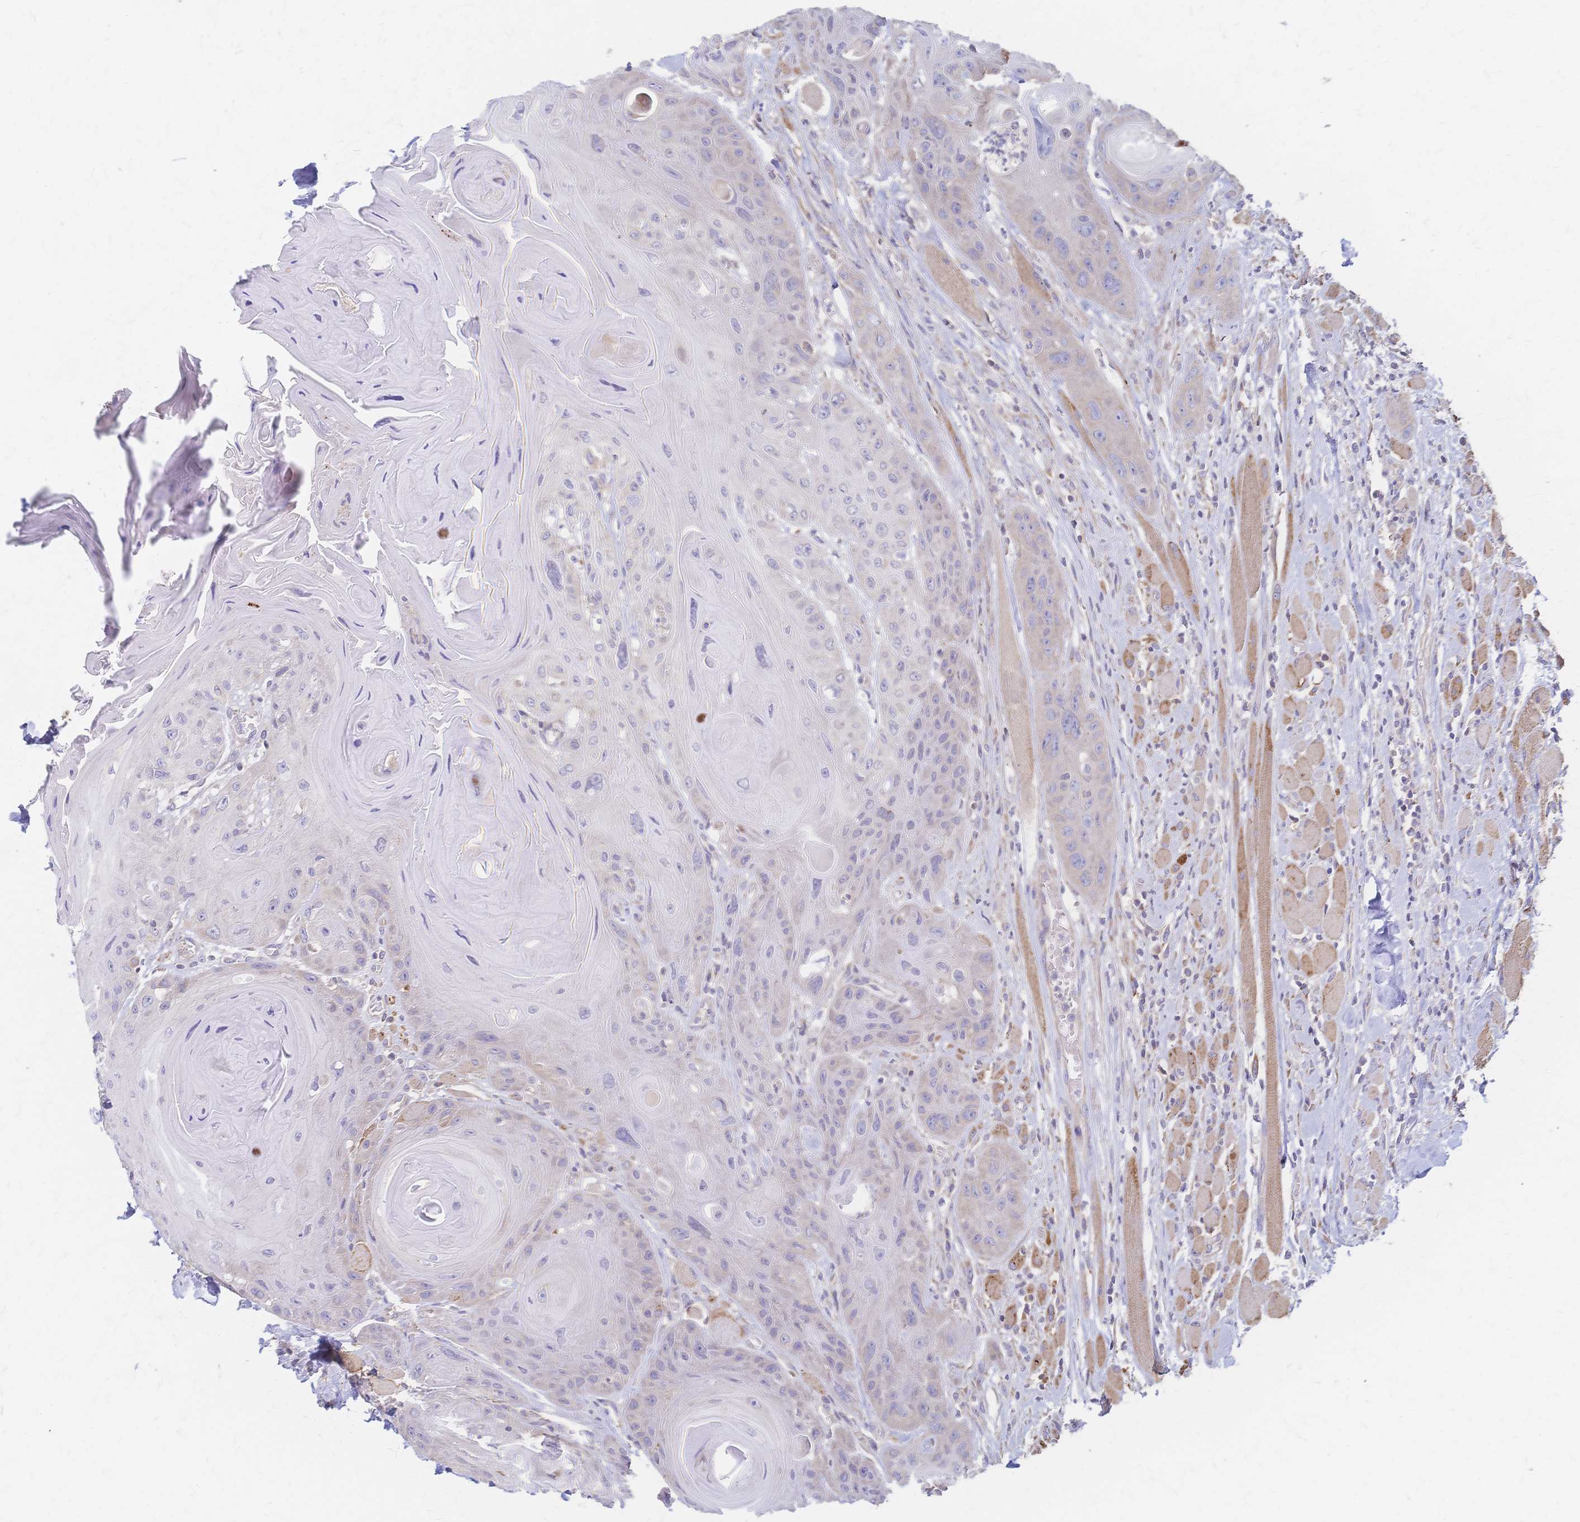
{"staining": {"intensity": "weak", "quantity": "<25%", "location": "cytoplasmic/membranous"}, "tissue": "head and neck cancer", "cell_type": "Tumor cells", "image_type": "cancer", "snomed": [{"axis": "morphology", "description": "Squamous cell carcinoma, NOS"}, {"axis": "topography", "description": "Head-Neck"}], "caption": "The immunohistochemistry micrograph has no significant positivity in tumor cells of head and neck squamous cell carcinoma tissue.", "gene": "CYB5A", "patient": {"sex": "female", "age": 59}}